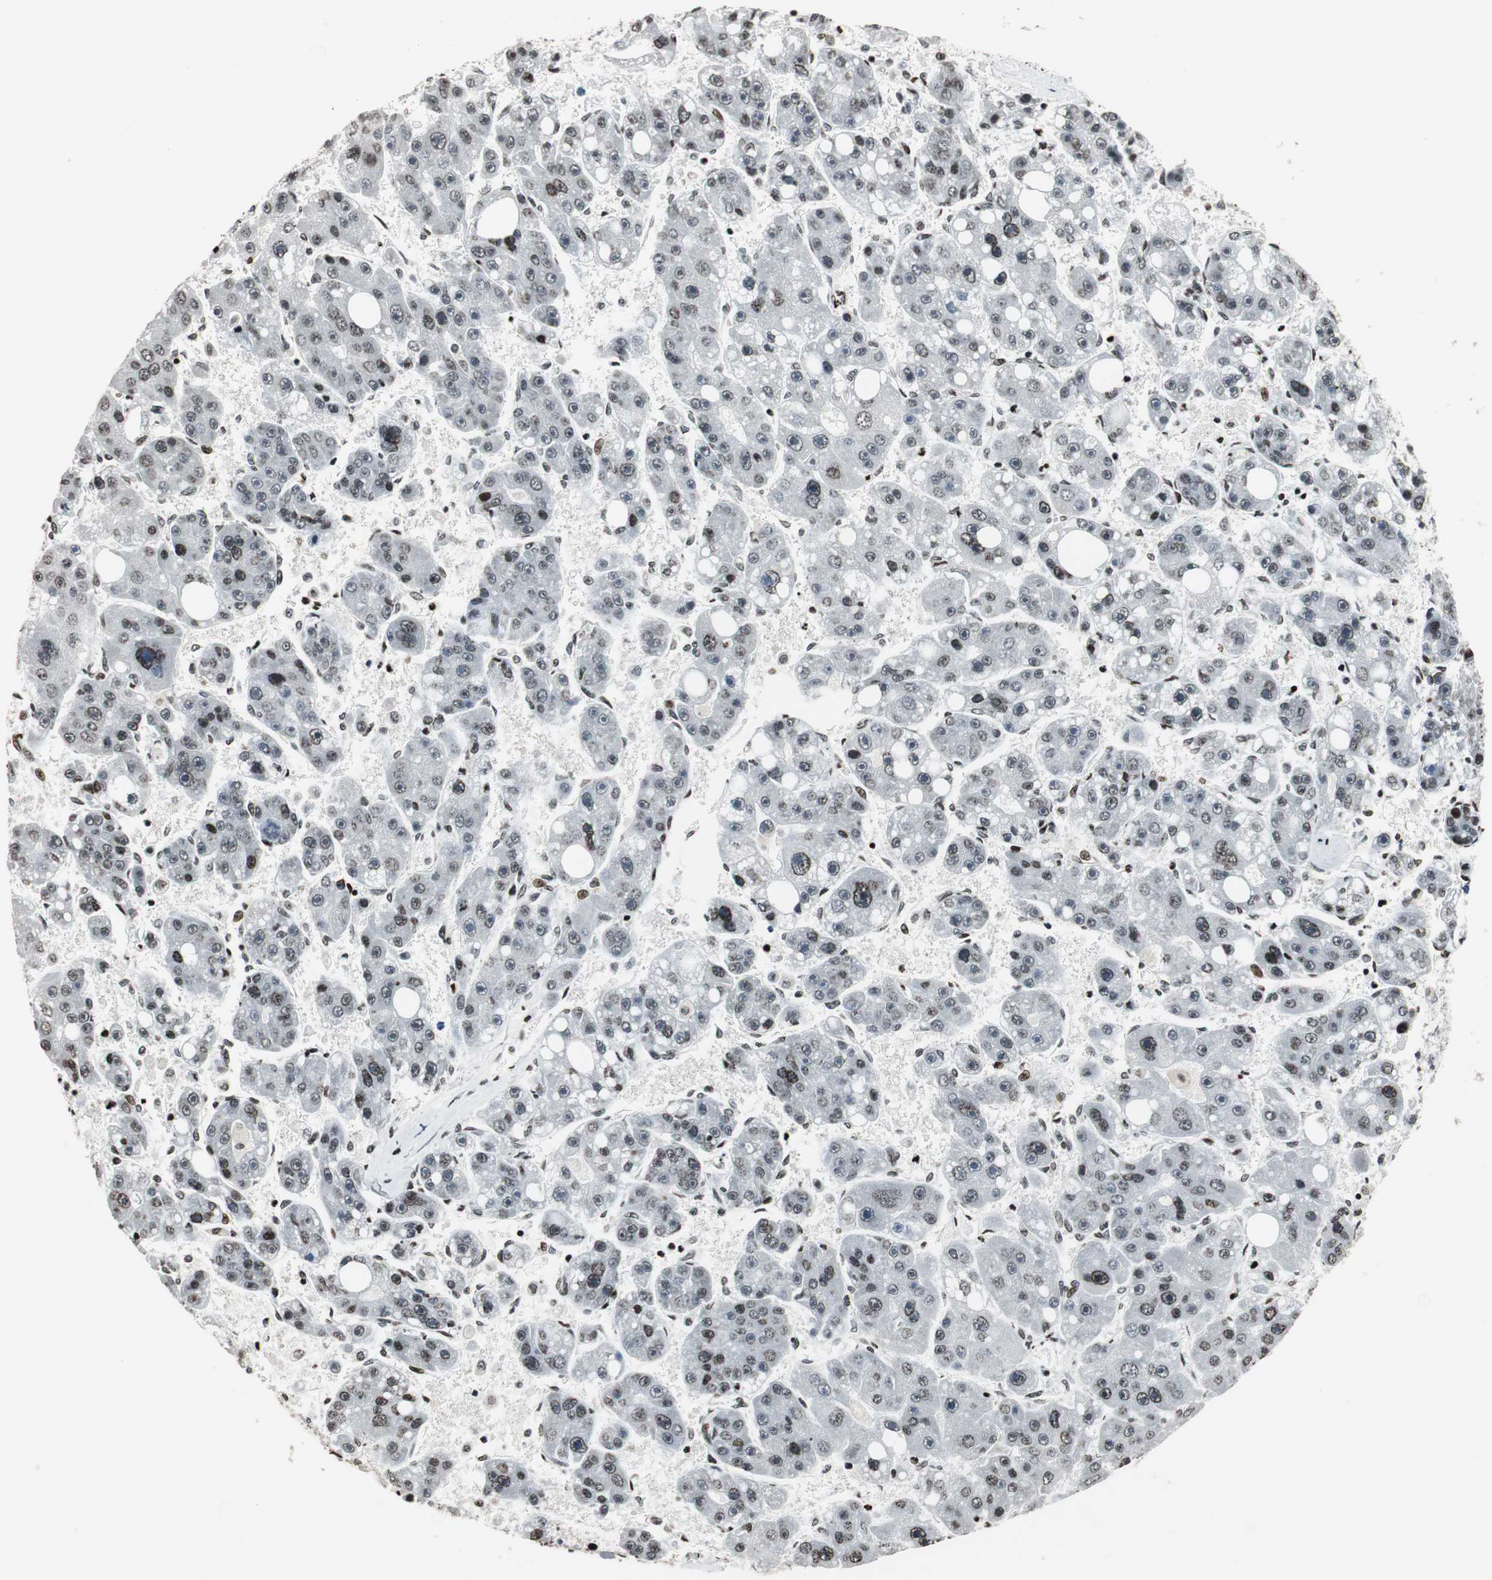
{"staining": {"intensity": "strong", "quantity": "25%-75%", "location": "nuclear"}, "tissue": "liver cancer", "cell_type": "Tumor cells", "image_type": "cancer", "snomed": [{"axis": "morphology", "description": "Carcinoma, Hepatocellular, NOS"}, {"axis": "topography", "description": "Liver"}], "caption": "Immunohistochemistry (IHC) staining of liver cancer (hepatocellular carcinoma), which demonstrates high levels of strong nuclear staining in approximately 25%-75% of tumor cells indicating strong nuclear protein staining. The staining was performed using DAB (brown) for protein detection and nuclei were counterstained in hematoxylin (blue).", "gene": "PAXIP1", "patient": {"sex": "female", "age": 61}}